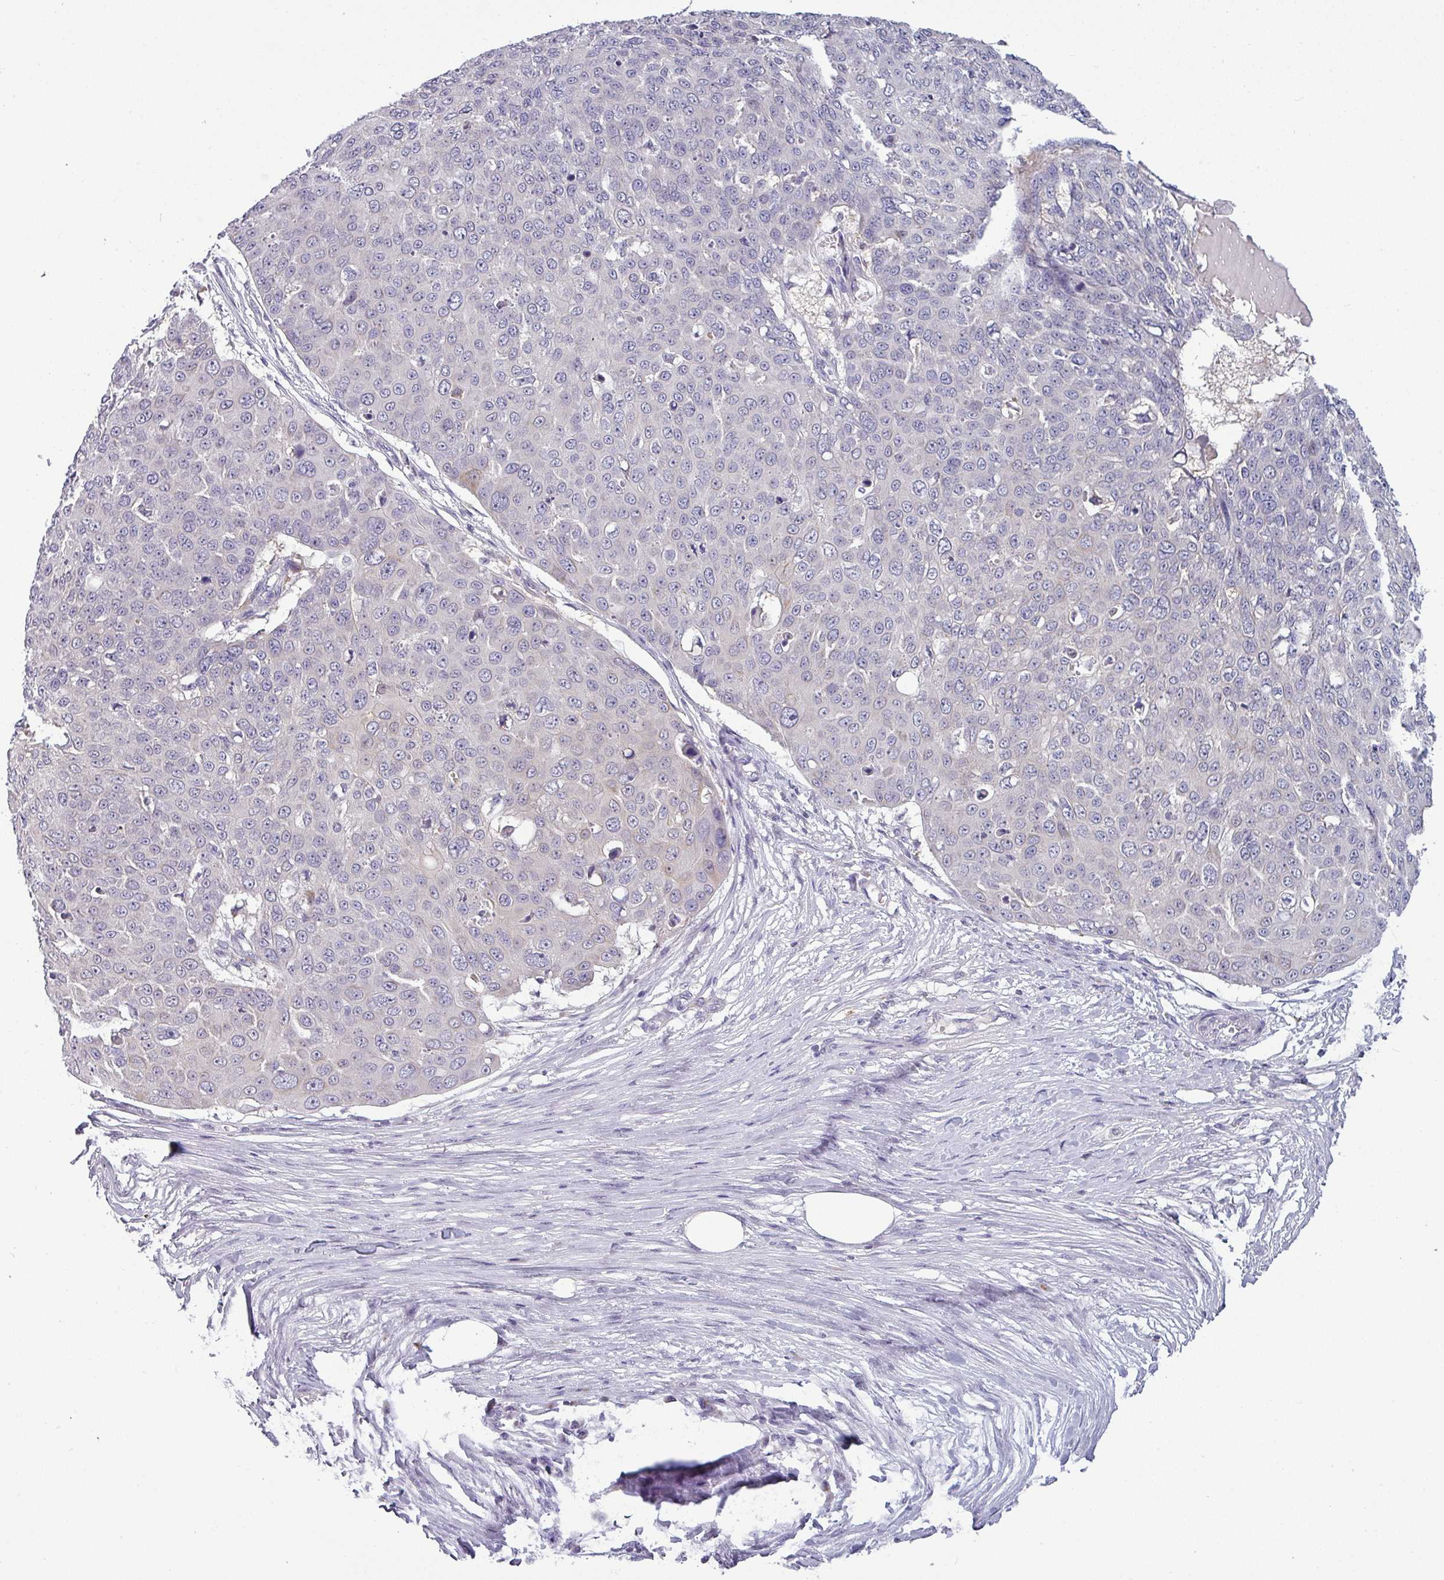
{"staining": {"intensity": "negative", "quantity": "none", "location": "none"}, "tissue": "skin cancer", "cell_type": "Tumor cells", "image_type": "cancer", "snomed": [{"axis": "morphology", "description": "Squamous cell carcinoma, NOS"}, {"axis": "topography", "description": "Skin"}], "caption": "DAB immunohistochemical staining of human squamous cell carcinoma (skin) exhibits no significant positivity in tumor cells. (DAB (3,3'-diaminobenzidine) IHC visualized using brightfield microscopy, high magnification).", "gene": "SLC26A9", "patient": {"sex": "male", "age": 71}}